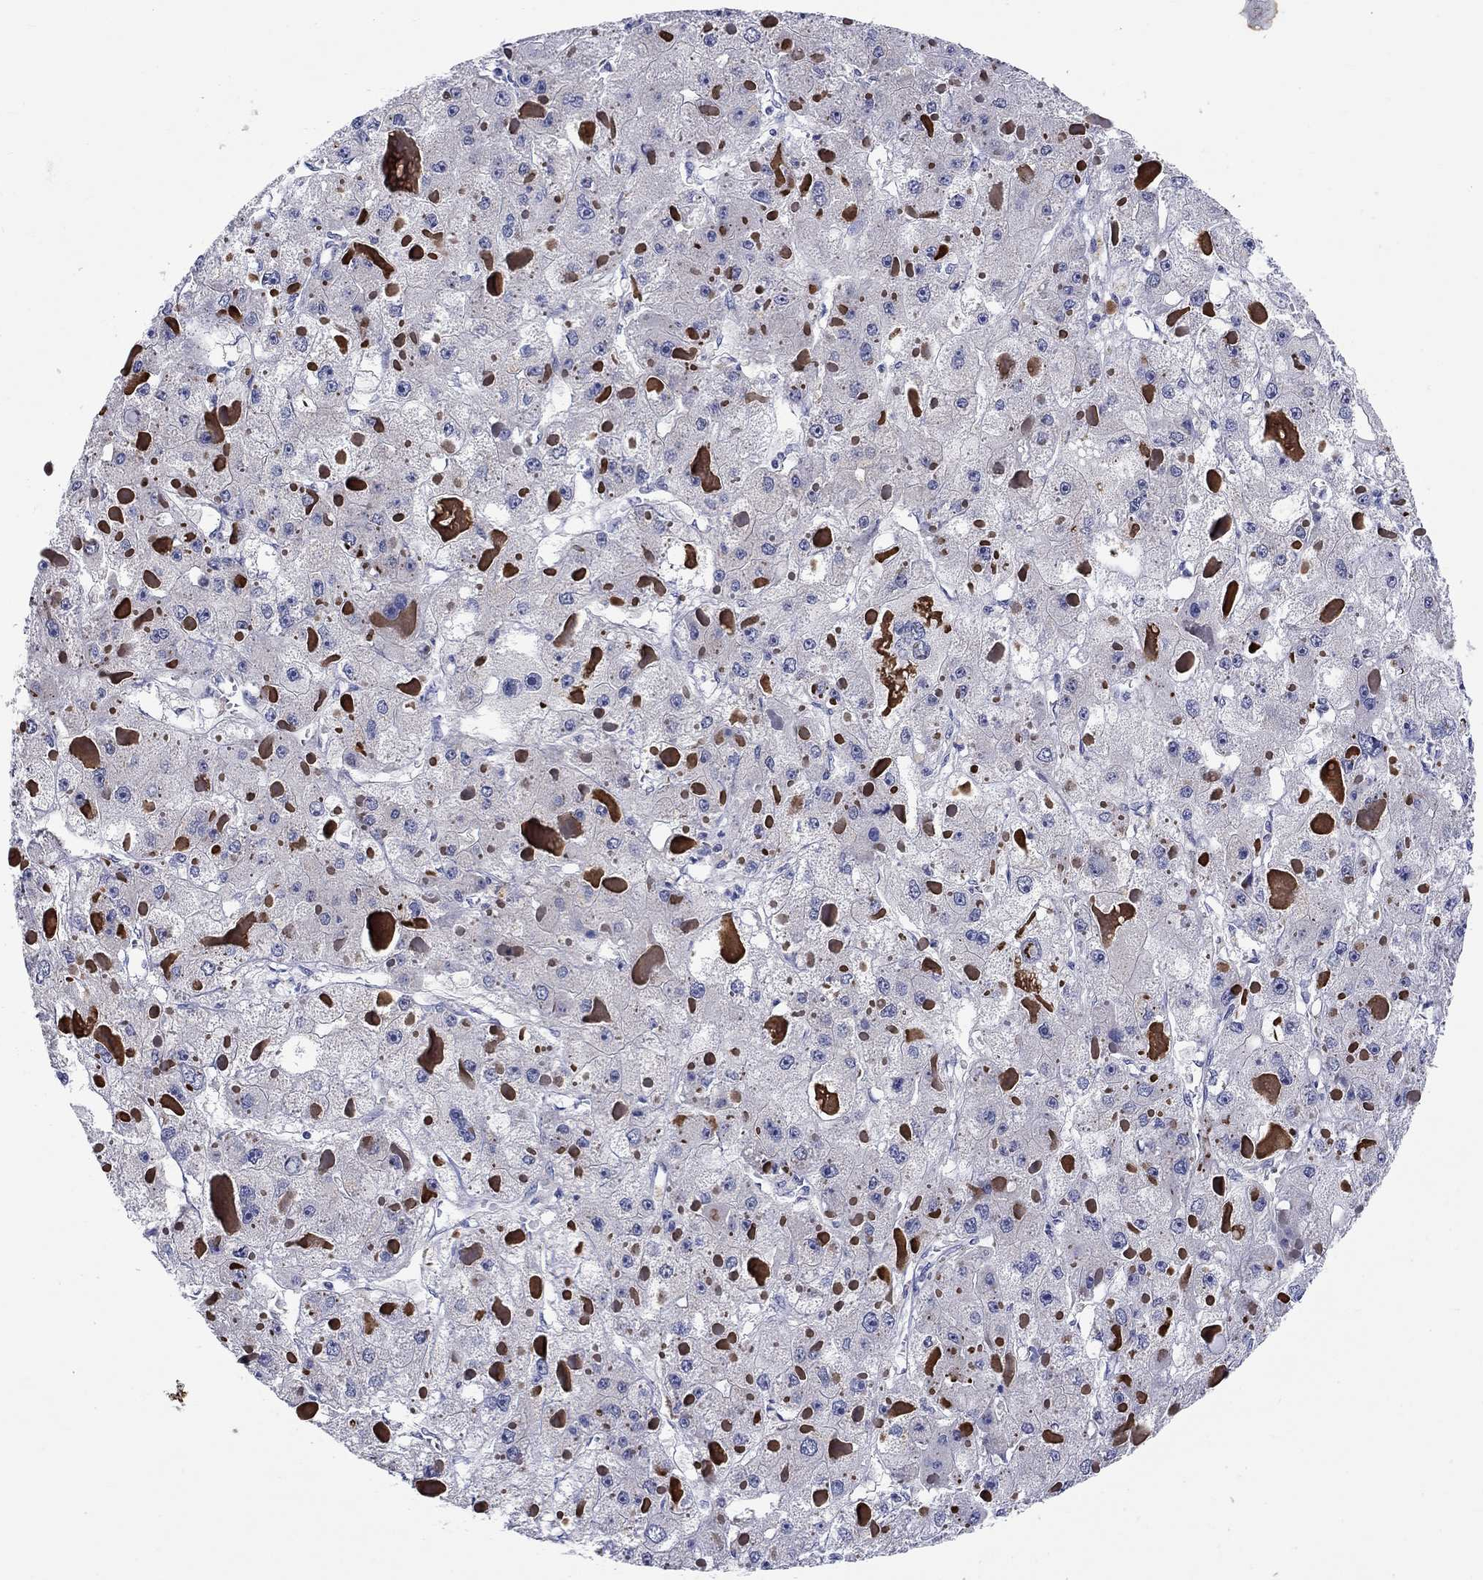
{"staining": {"intensity": "negative", "quantity": "none", "location": "none"}, "tissue": "liver cancer", "cell_type": "Tumor cells", "image_type": "cancer", "snomed": [{"axis": "morphology", "description": "Carcinoma, Hepatocellular, NOS"}, {"axis": "topography", "description": "Liver"}], "caption": "The photomicrograph shows no staining of tumor cells in liver cancer.", "gene": "SLC30A3", "patient": {"sex": "female", "age": 73}}